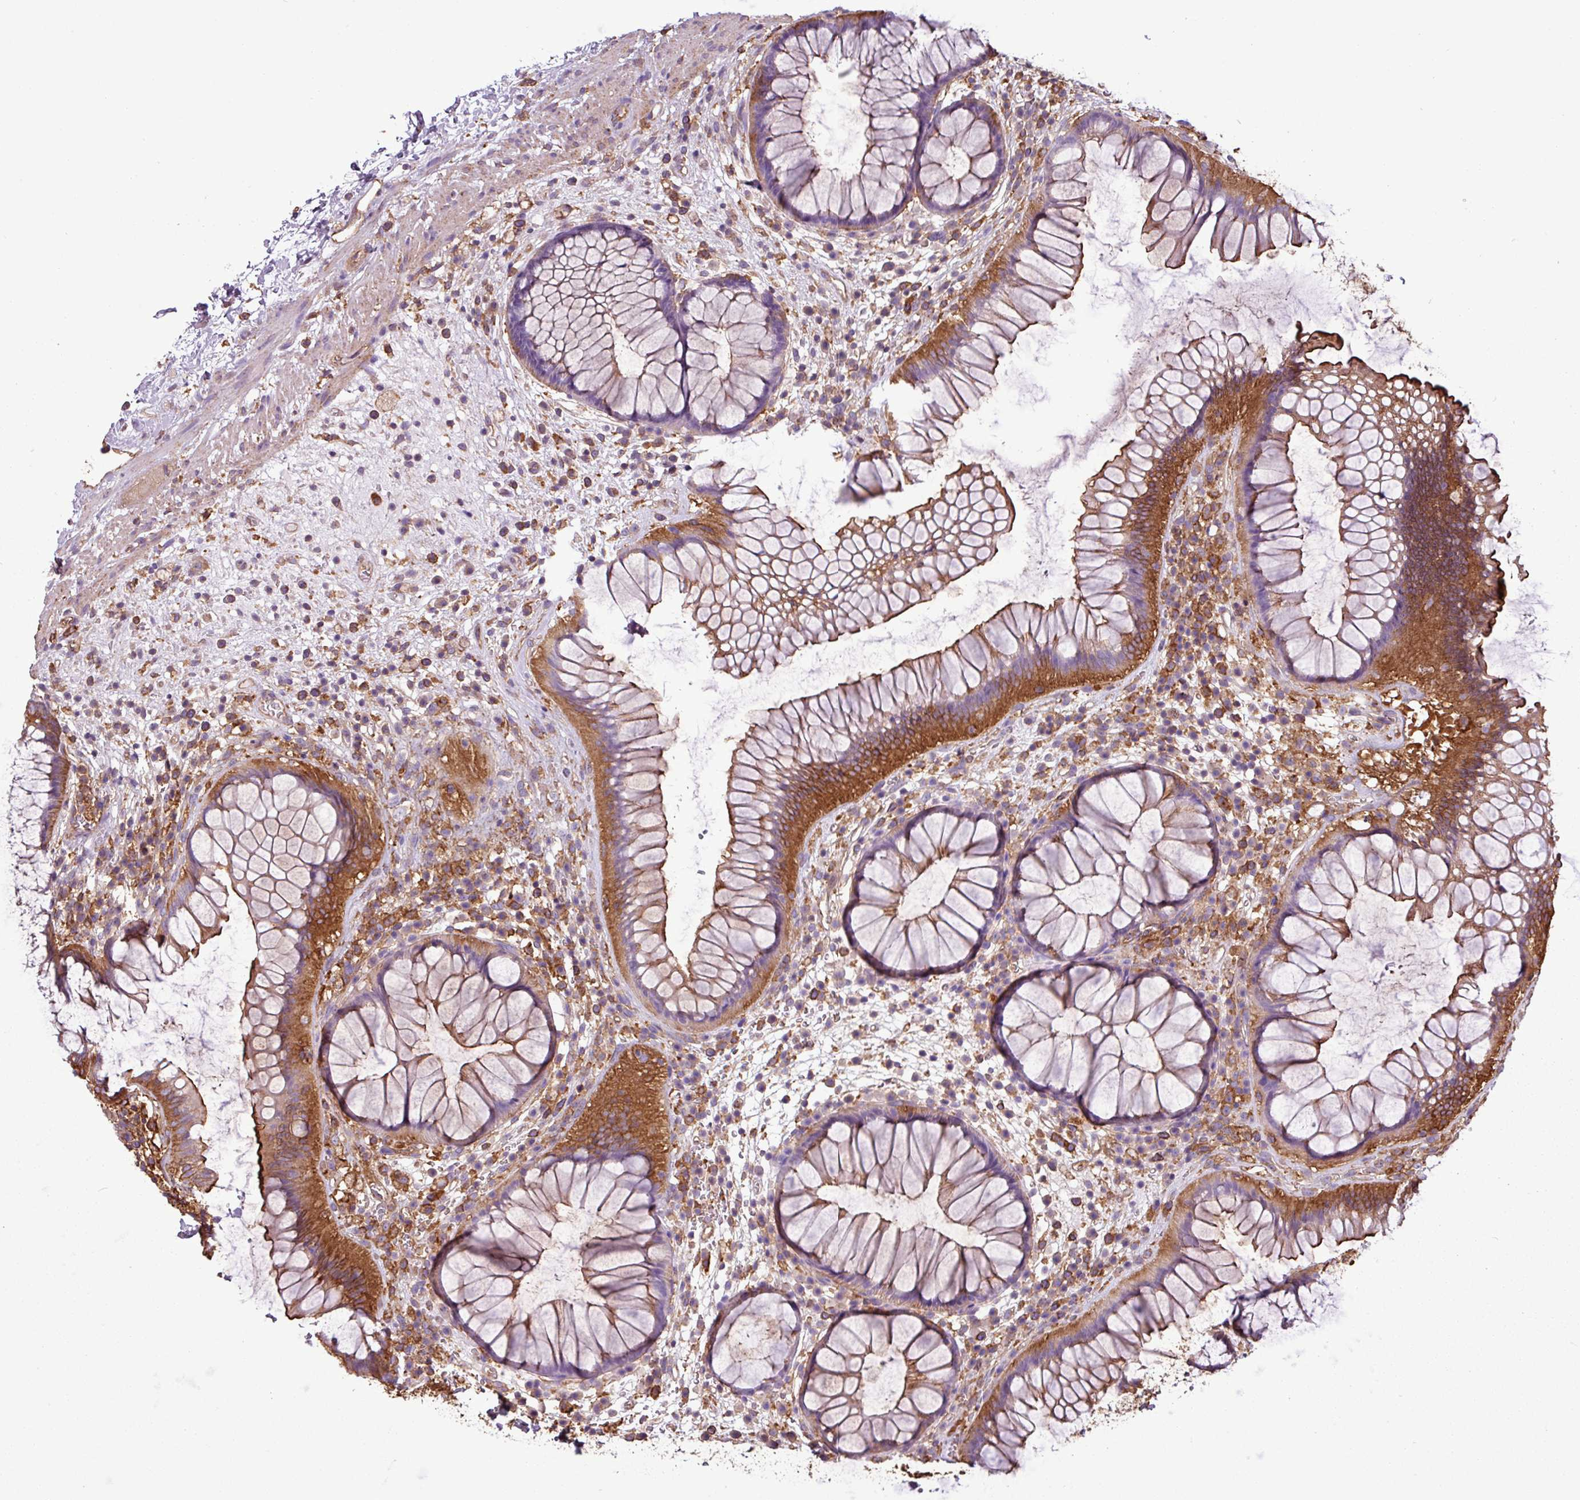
{"staining": {"intensity": "strong", "quantity": ">75%", "location": "cytoplasmic/membranous"}, "tissue": "rectum", "cell_type": "Glandular cells", "image_type": "normal", "snomed": [{"axis": "morphology", "description": "Normal tissue, NOS"}, {"axis": "topography", "description": "Rectum"}], "caption": "Glandular cells exhibit high levels of strong cytoplasmic/membranous positivity in about >75% of cells in benign rectum.", "gene": "PACSIN2", "patient": {"sex": "male", "age": 51}}